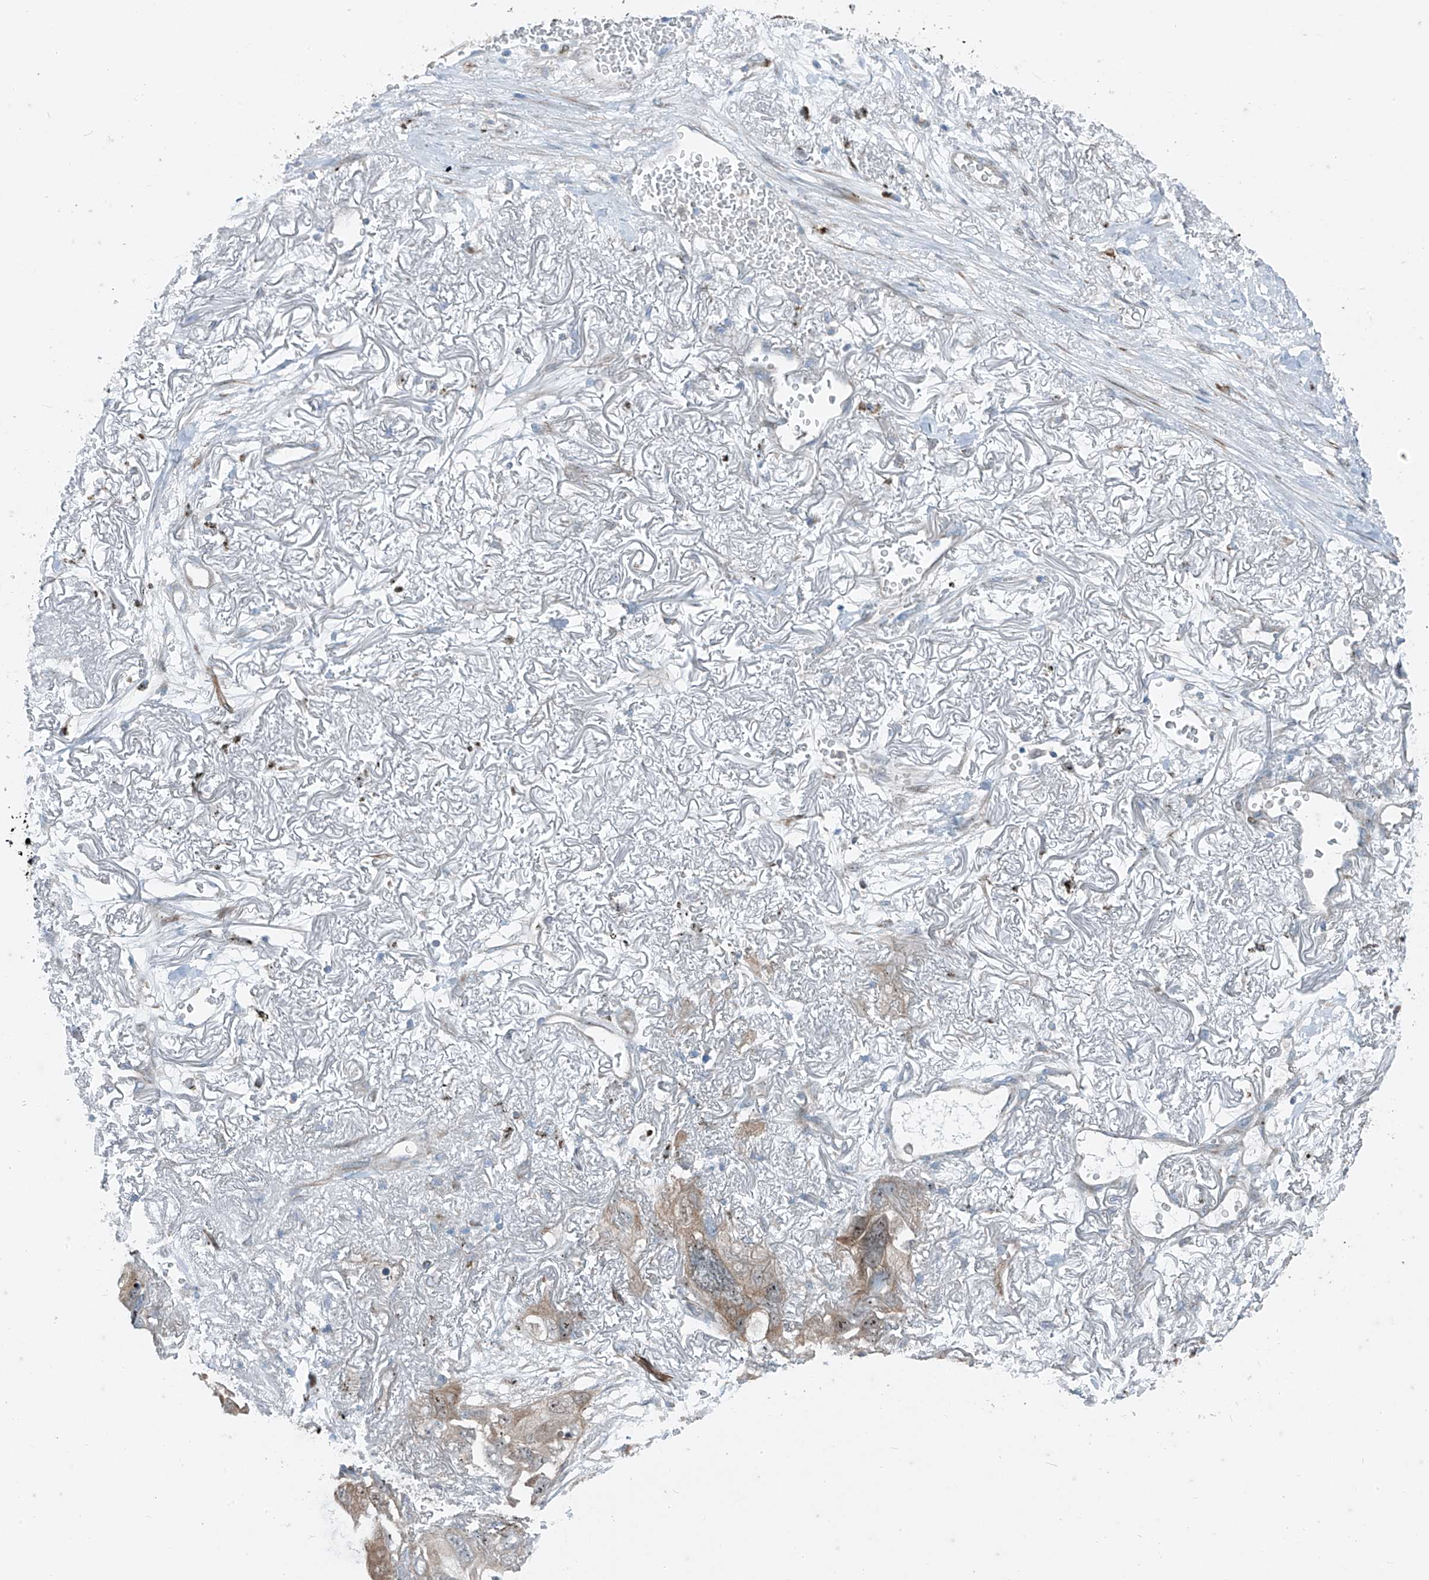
{"staining": {"intensity": "moderate", "quantity": "25%-75%", "location": "cytoplasmic/membranous,nuclear"}, "tissue": "lung cancer", "cell_type": "Tumor cells", "image_type": "cancer", "snomed": [{"axis": "morphology", "description": "Squamous cell carcinoma, NOS"}, {"axis": "topography", "description": "Lung"}], "caption": "The photomicrograph shows staining of squamous cell carcinoma (lung), revealing moderate cytoplasmic/membranous and nuclear protein positivity (brown color) within tumor cells. The protein of interest is stained brown, and the nuclei are stained in blue (DAB (3,3'-diaminobenzidine) IHC with brightfield microscopy, high magnification).", "gene": "PPCS", "patient": {"sex": "female", "age": 73}}